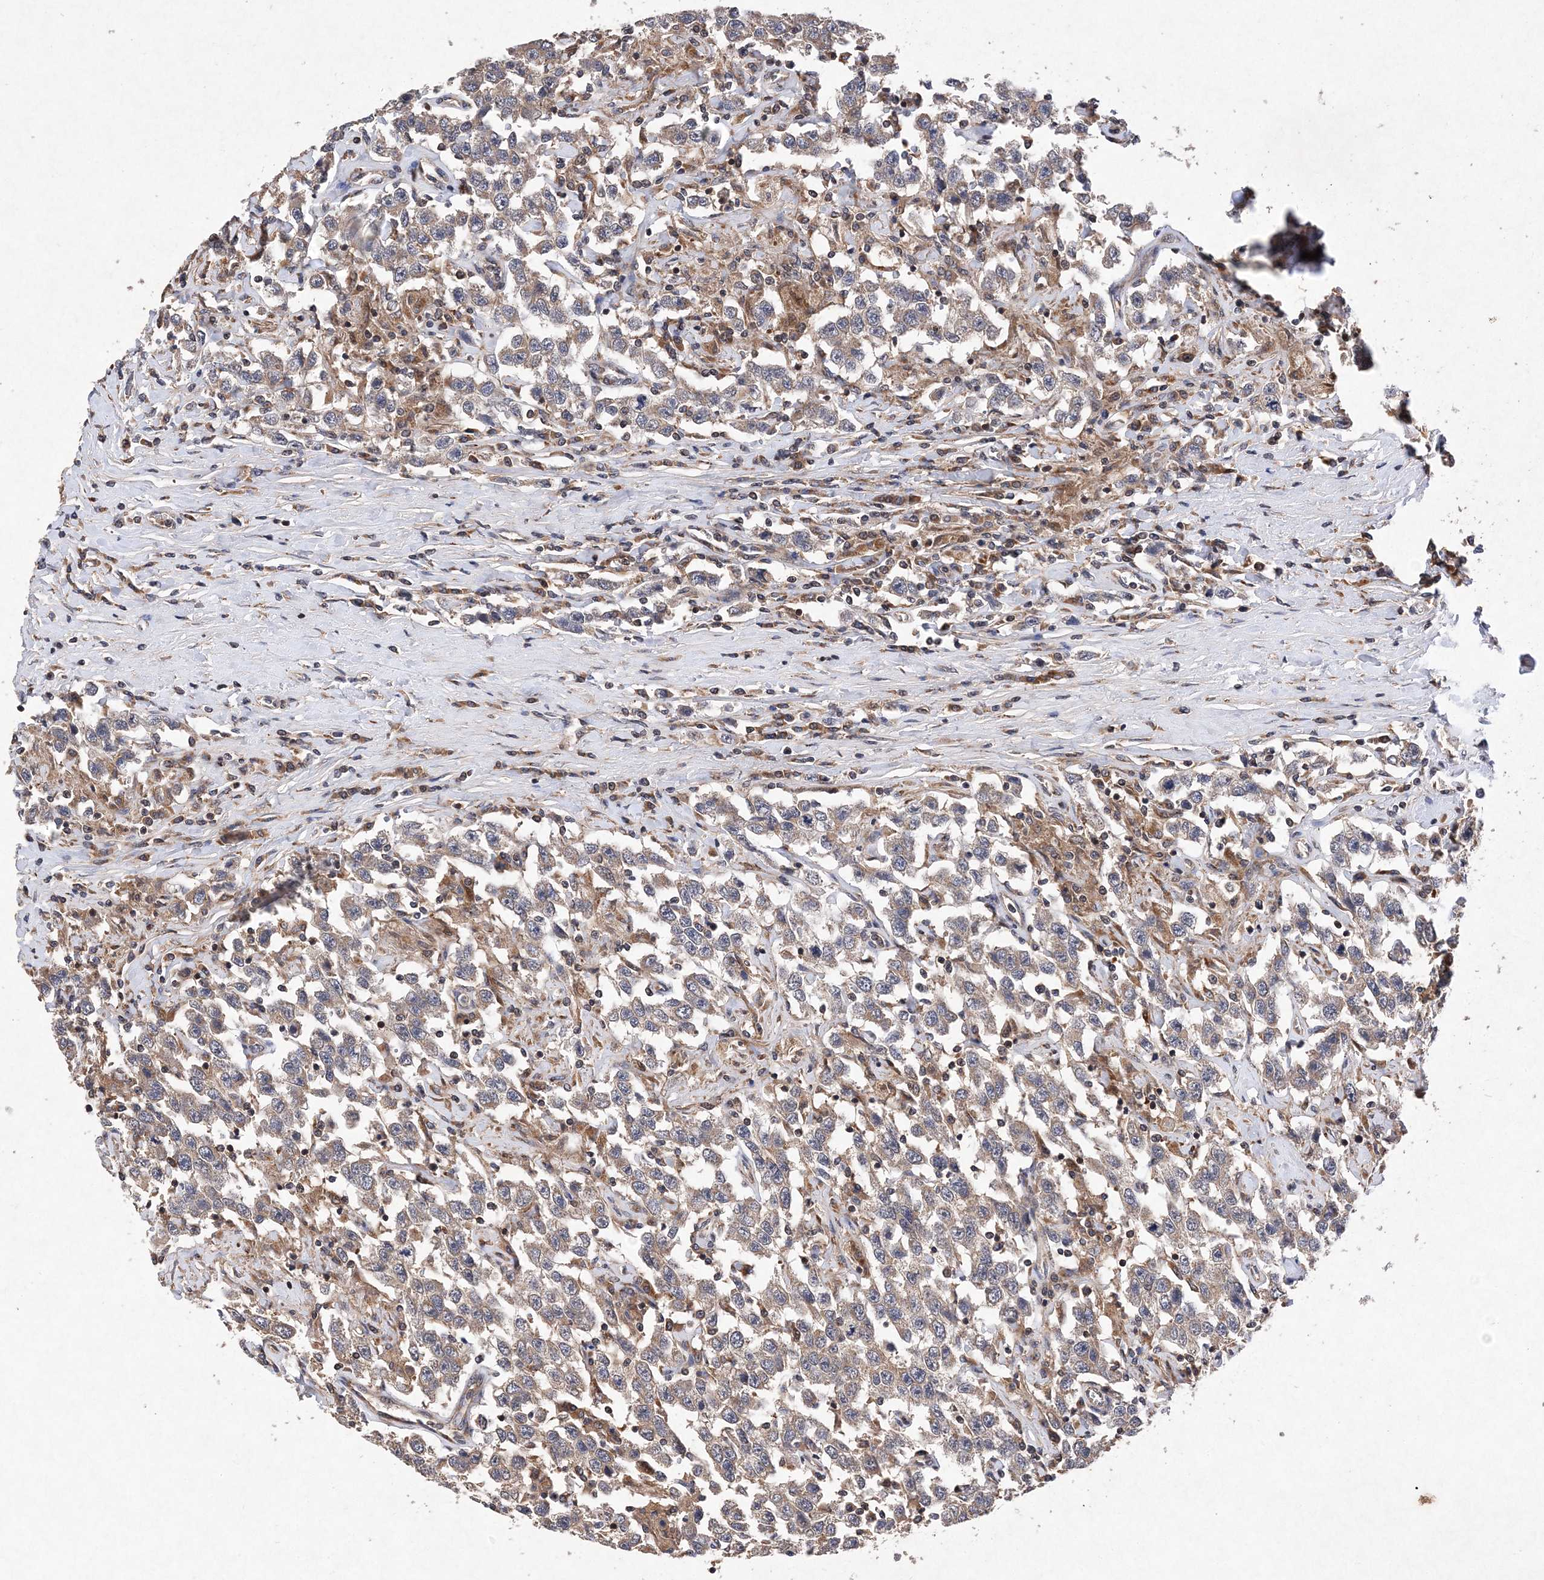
{"staining": {"intensity": "negative", "quantity": "none", "location": "none"}, "tissue": "testis cancer", "cell_type": "Tumor cells", "image_type": "cancer", "snomed": [{"axis": "morphology", "description": "Seminoma, NOS"}, {"axis": "topography", "description": "Testis"}], "caption": "Tumor cells are negative for brown protein staining in testis cancer (seminoma).", "gene": "PROSER1", "patient": {"sex": "male", "age": 41}}